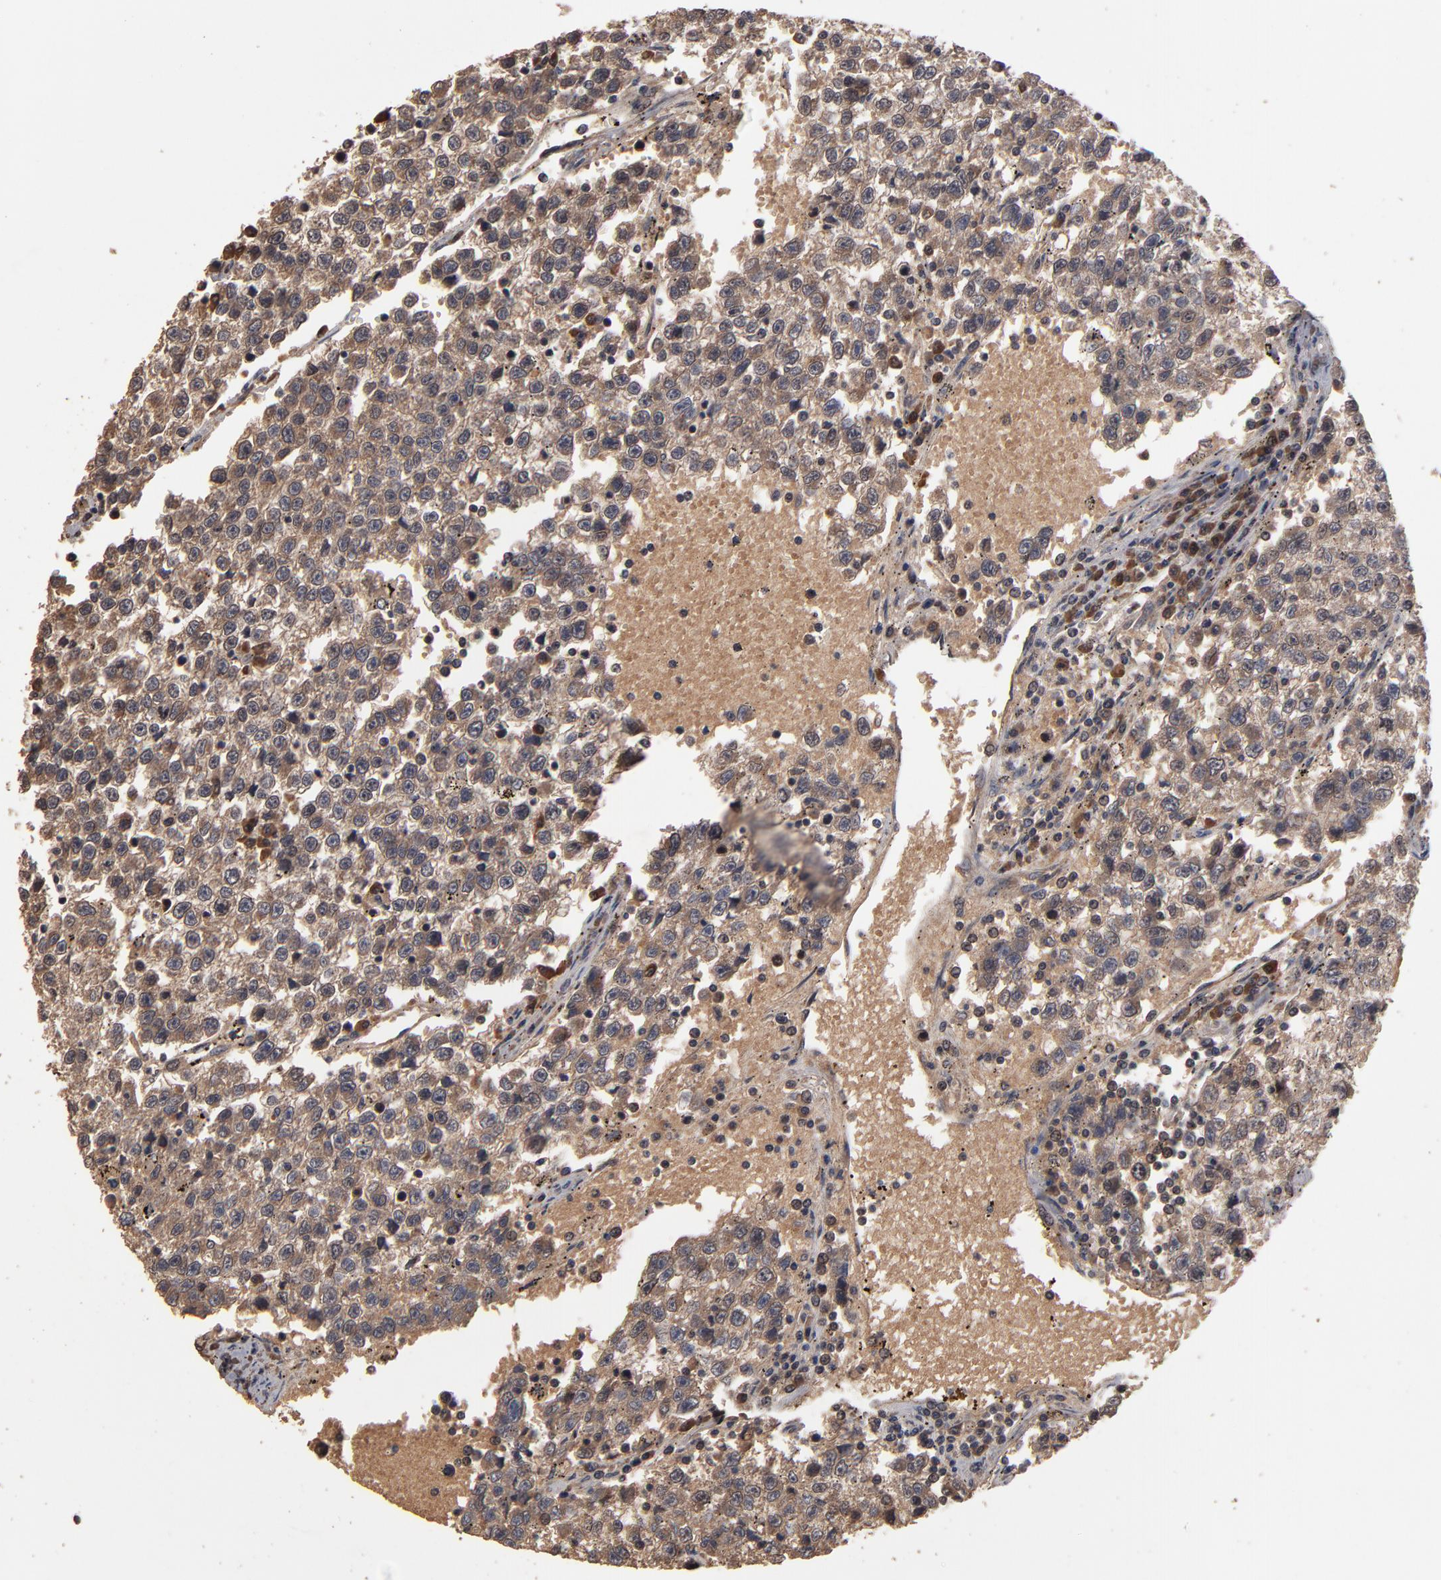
{"staining": {"intensity": "moderate", "quantity": ">75%", "location": "cytoplasmic/membranous,nuclear"}, "tissue": "testis cancer", "cell_type": "Tumor cells", "image_type": "cancer", "snomed": [{"axis": "morphology", "description": "Seminoma, NOS"}, {"axis": "topography", "description": "Testis"}], "caption": "Immunohistochemical staining of human testis seminoma exhibits medium levels of moderate cytoplasmic/membranous and nuclear protein positivity in approximately >75% of tumor cells. Immunohistochemistry (ihc) stains the protein in brown and the nuclei are stained blue.", "gene": "NXF2B", "patient": {"sex": "male", "age": 35}}